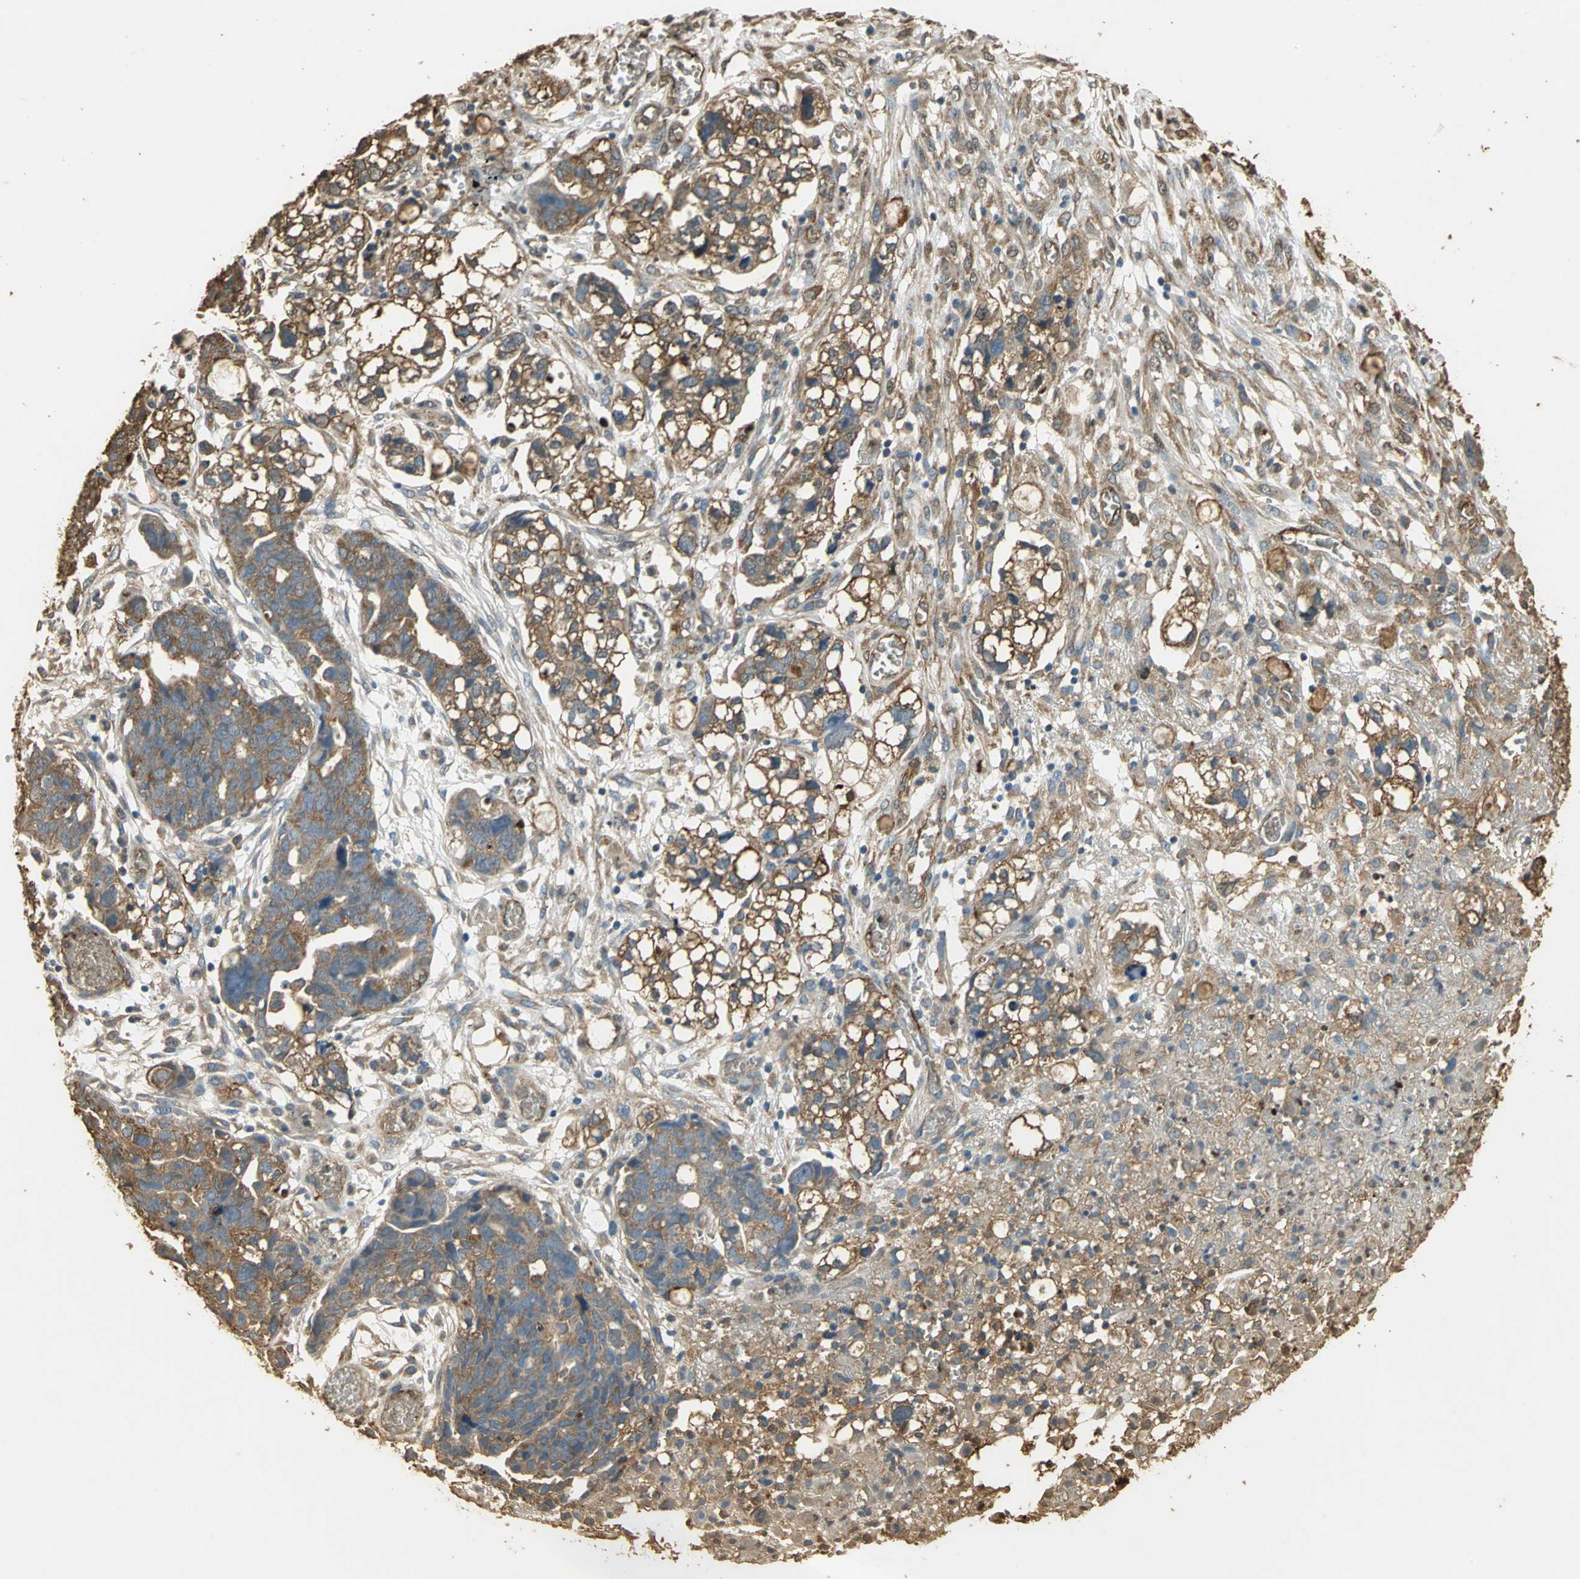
{"staining": {"intensity": "moderate", "quantity": ">75%", "location": "cytoplasmic/membranous"}, "tissue": "ovarian cancer", "cell_type": "Tumor cells", "image_type": "cancer", "snomed": [{"axis": "morphology", "description": "Normal tissue, NOS"}, {"axis": "morphology", "description": "Cystadenocarcinoma, serous, NOS"}, {"axis": "topography", "description": "Fallopian tube"}, {"axis": "topography", "description": "Ovary"}], "caption": "Immunohistochemical staining of ovarian serous cystadenocarcinoma reveals moderate cytoplasmic/membranous protein positivity in about >75% of tumor cells.", "gene": "GAPDH", "patient": {"sex": "female", "age": 56}}